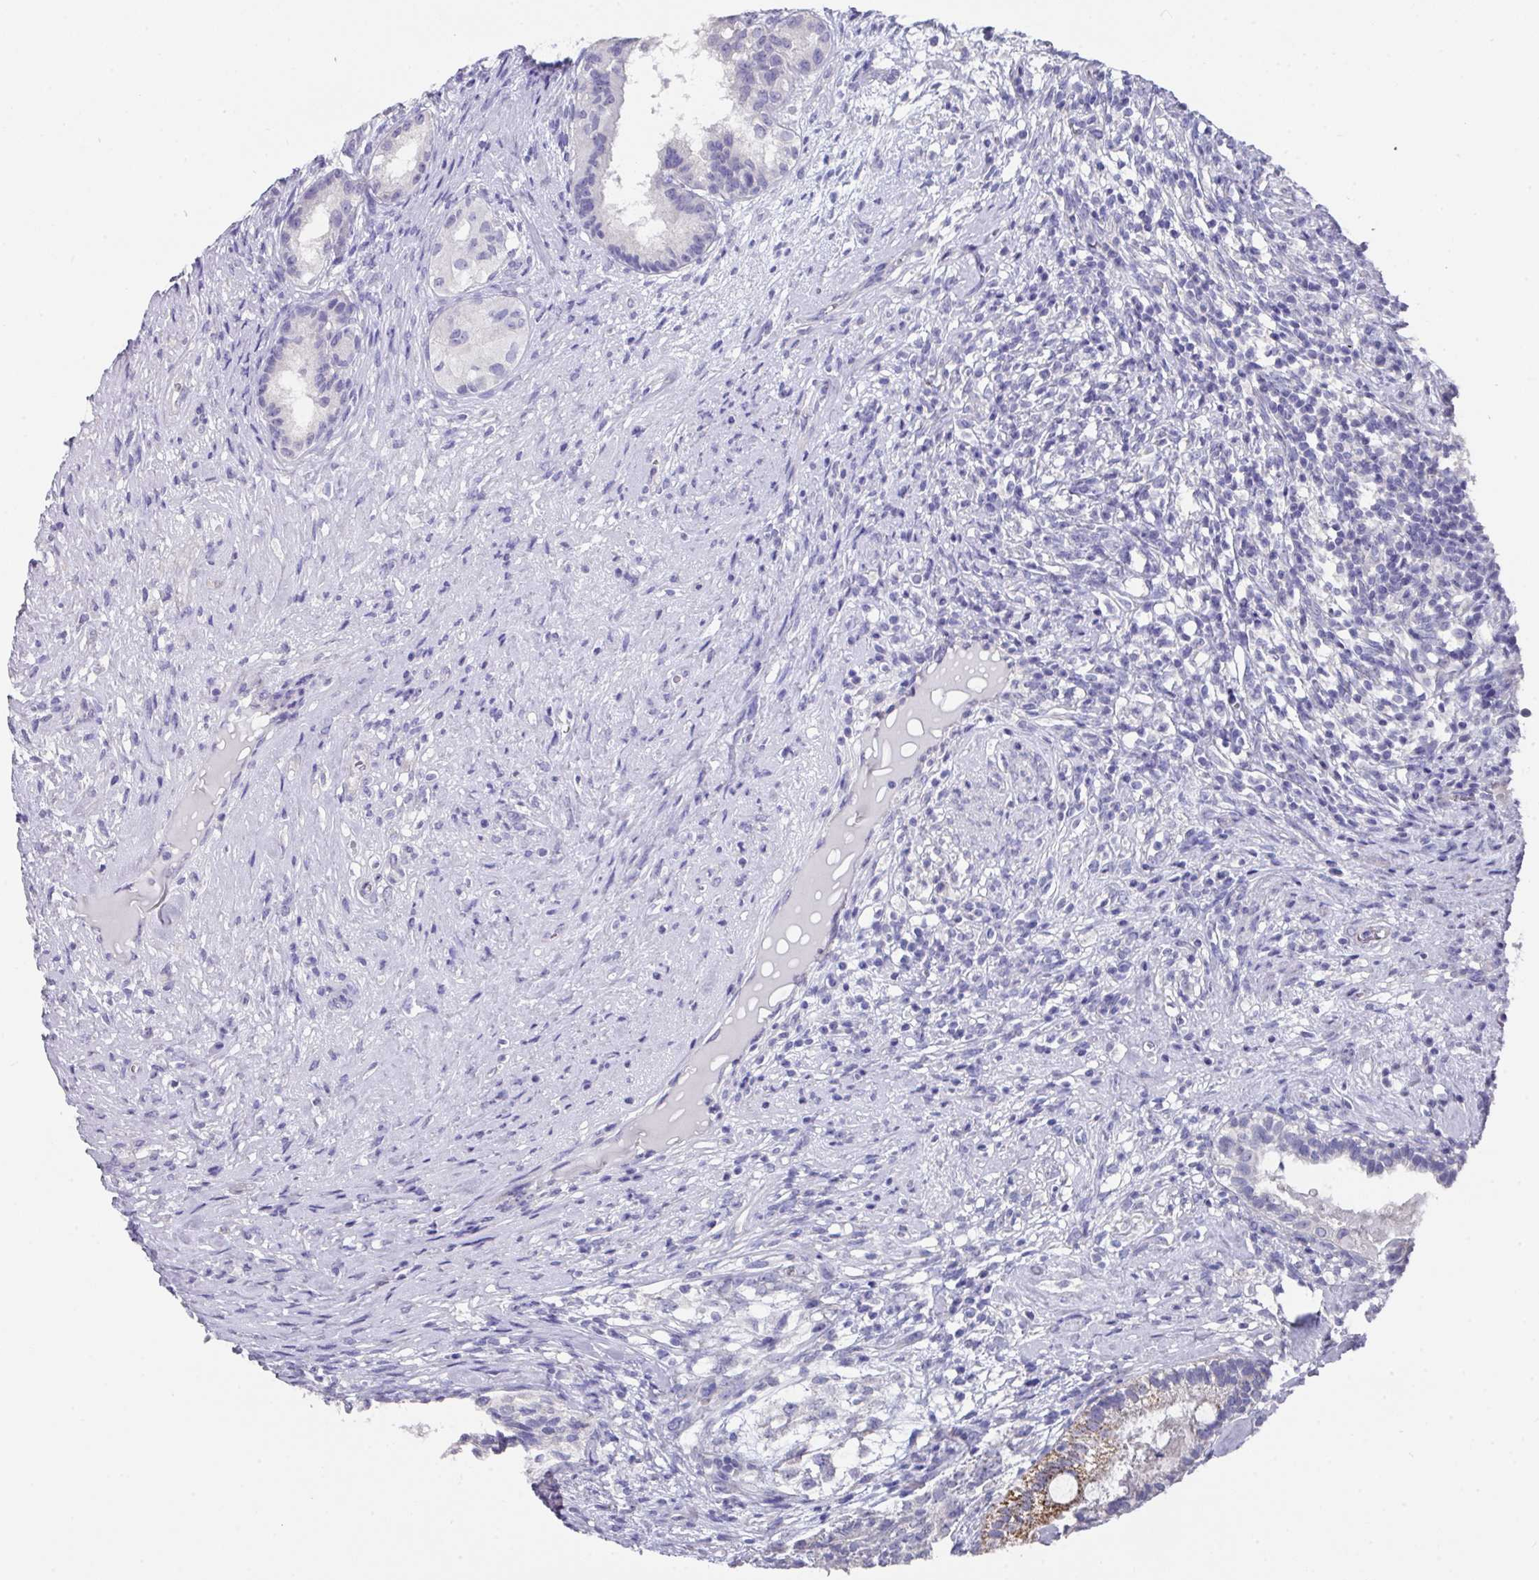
{"staining": {"intensity": "moderate", "quantity": "<25%", "location": "cytoplasmic/membranous"}, "tissue": "testis cancer", "cell_type": "Tumor cells", "image_type": "cancer", "snomed": [{"axis": "morphology", "description": "Seminoma, NOS"}, {"axis": "morphology", "description": "Carcinoma, Embryonal, NOS"}, {"axis": "topography", "description": "Testis"}], "caption": "A high-resolution image shows immunohistochemistry (IHC) staining of testis cancer, which reveals moderate cytoplasmic/membranous expression in about <25% of tumor cells. The staining was performed using DAB (3,3'-diaminobenzidine) to visualize the protein expression in brown, while the nuclei were stained in blue with hematoxylin (Magnification: 20x).", "gene": "DAZL", "patient": {"sex": "male", "age": 41}}